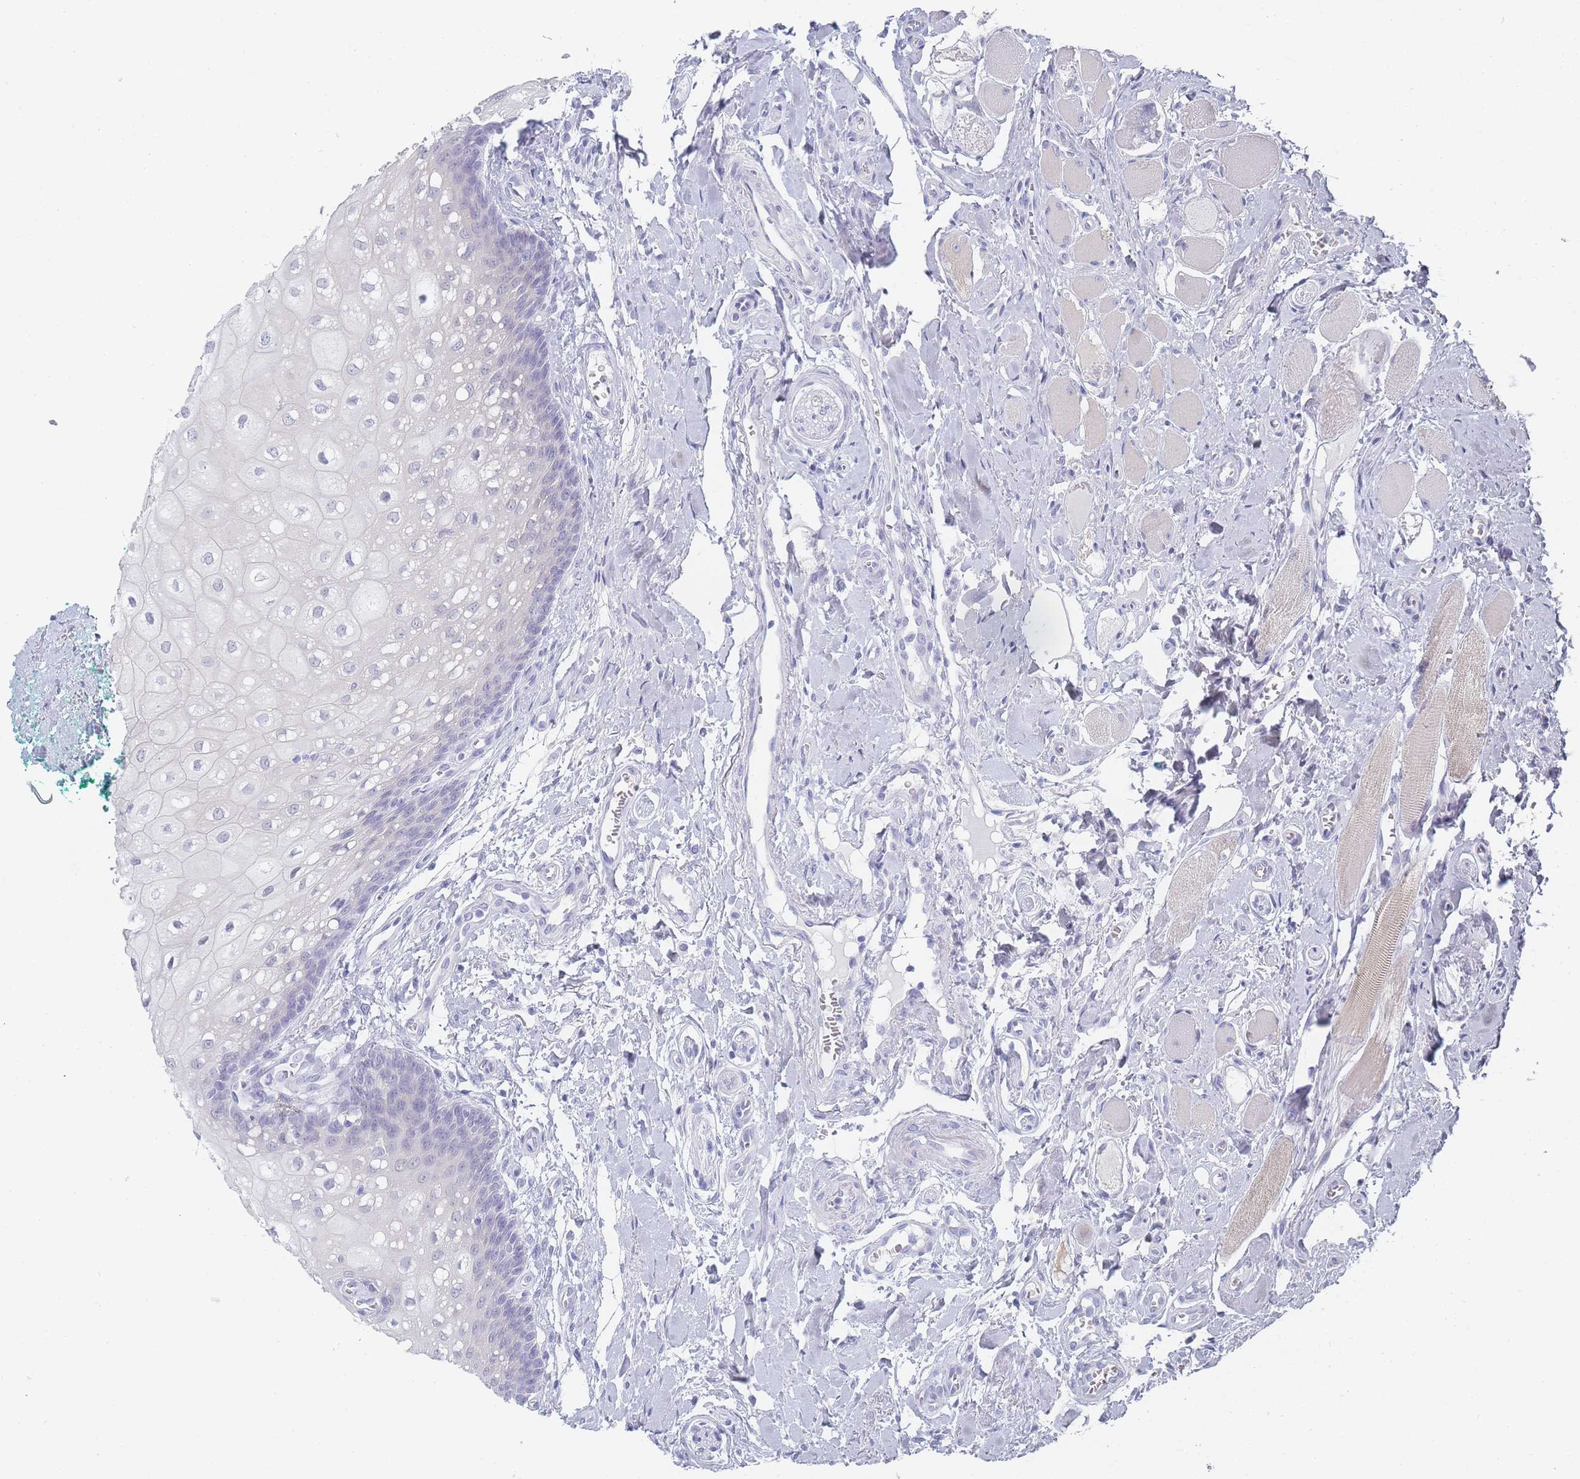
{"staining": {"intensity": "negative", "quantity": "none", "location": "none"}, "tissue": "oral mucosa", "cell_type": "Squamous epithelial cells", "image_type": "normal", "snomed": [{"axis": "morphology", "description": "Normal tissue, NOS"}, {"axis": "morphology", "description": "Squamous cell carcinoma, NOS"}, {"axis": "topography", "description": "Oral tissue"}, {"axis": "topography", "description": "Tounge, NOS"}, {"axis": "topography", "description": "Head-Neck"}], "caption": "There is no significant positivity in squamous epithelial cells of oral mucosa. (Brightfield microscopy of DAB (3,3'-diaminobenzidine) immunohistochemistry (IHC) at high magnification).", "gene": "IMPG1", "patient": {"sex": "male", "age": 79}}